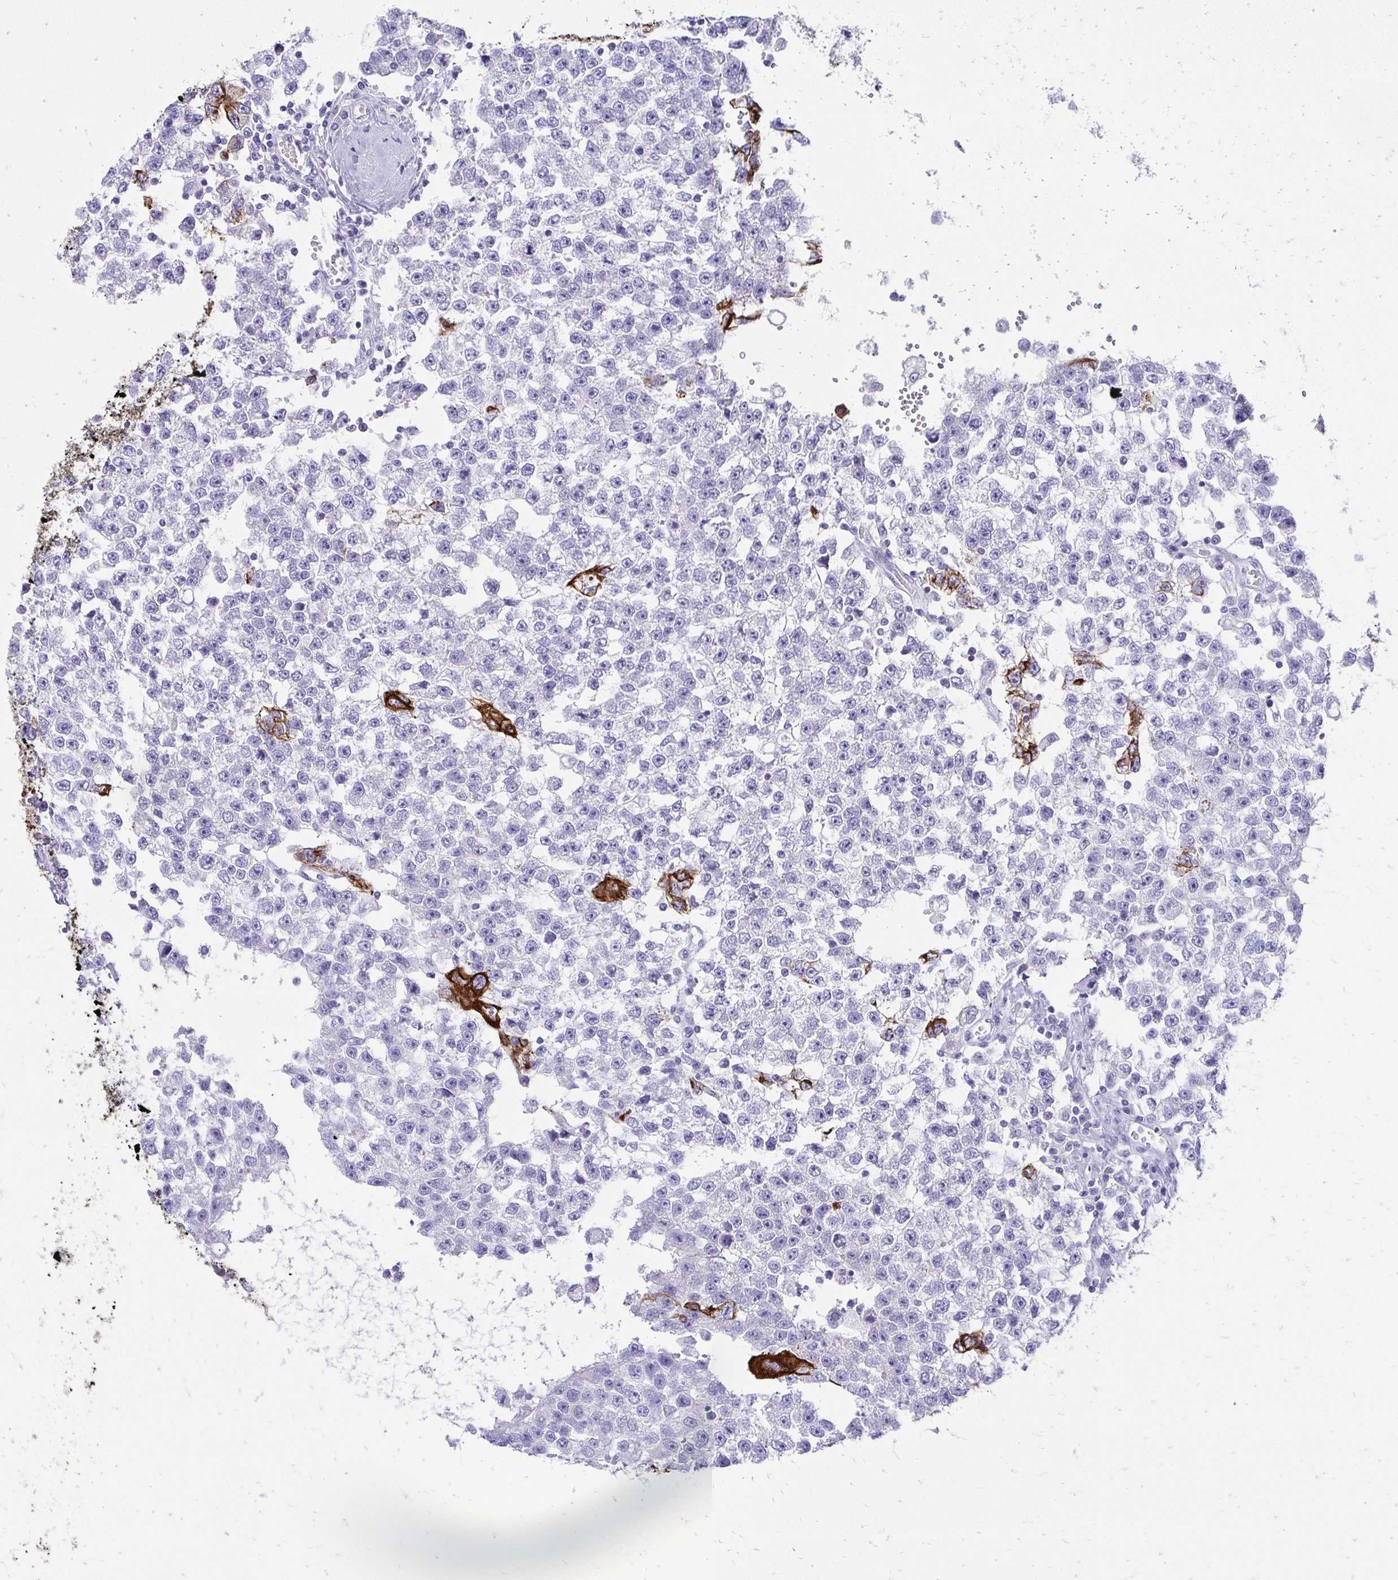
{"staining": {"intensity": "negative", "quantity": "none", "location": "none"}, "tissue": "testis cancer", "cell_type": "Tumor cells", "image_type": "cancer", "snomed": [{"axis": "morphology", "description": "Seminoma, NOS"}, {"axis": "topography", "description": "Testis"}], "caption": "The IHC photomicrograph has no significant staining in tumor cells of testis seminoma tissue.", "gene": "C1QTNF2", "patient": {"sex": "male", "age": 34}}